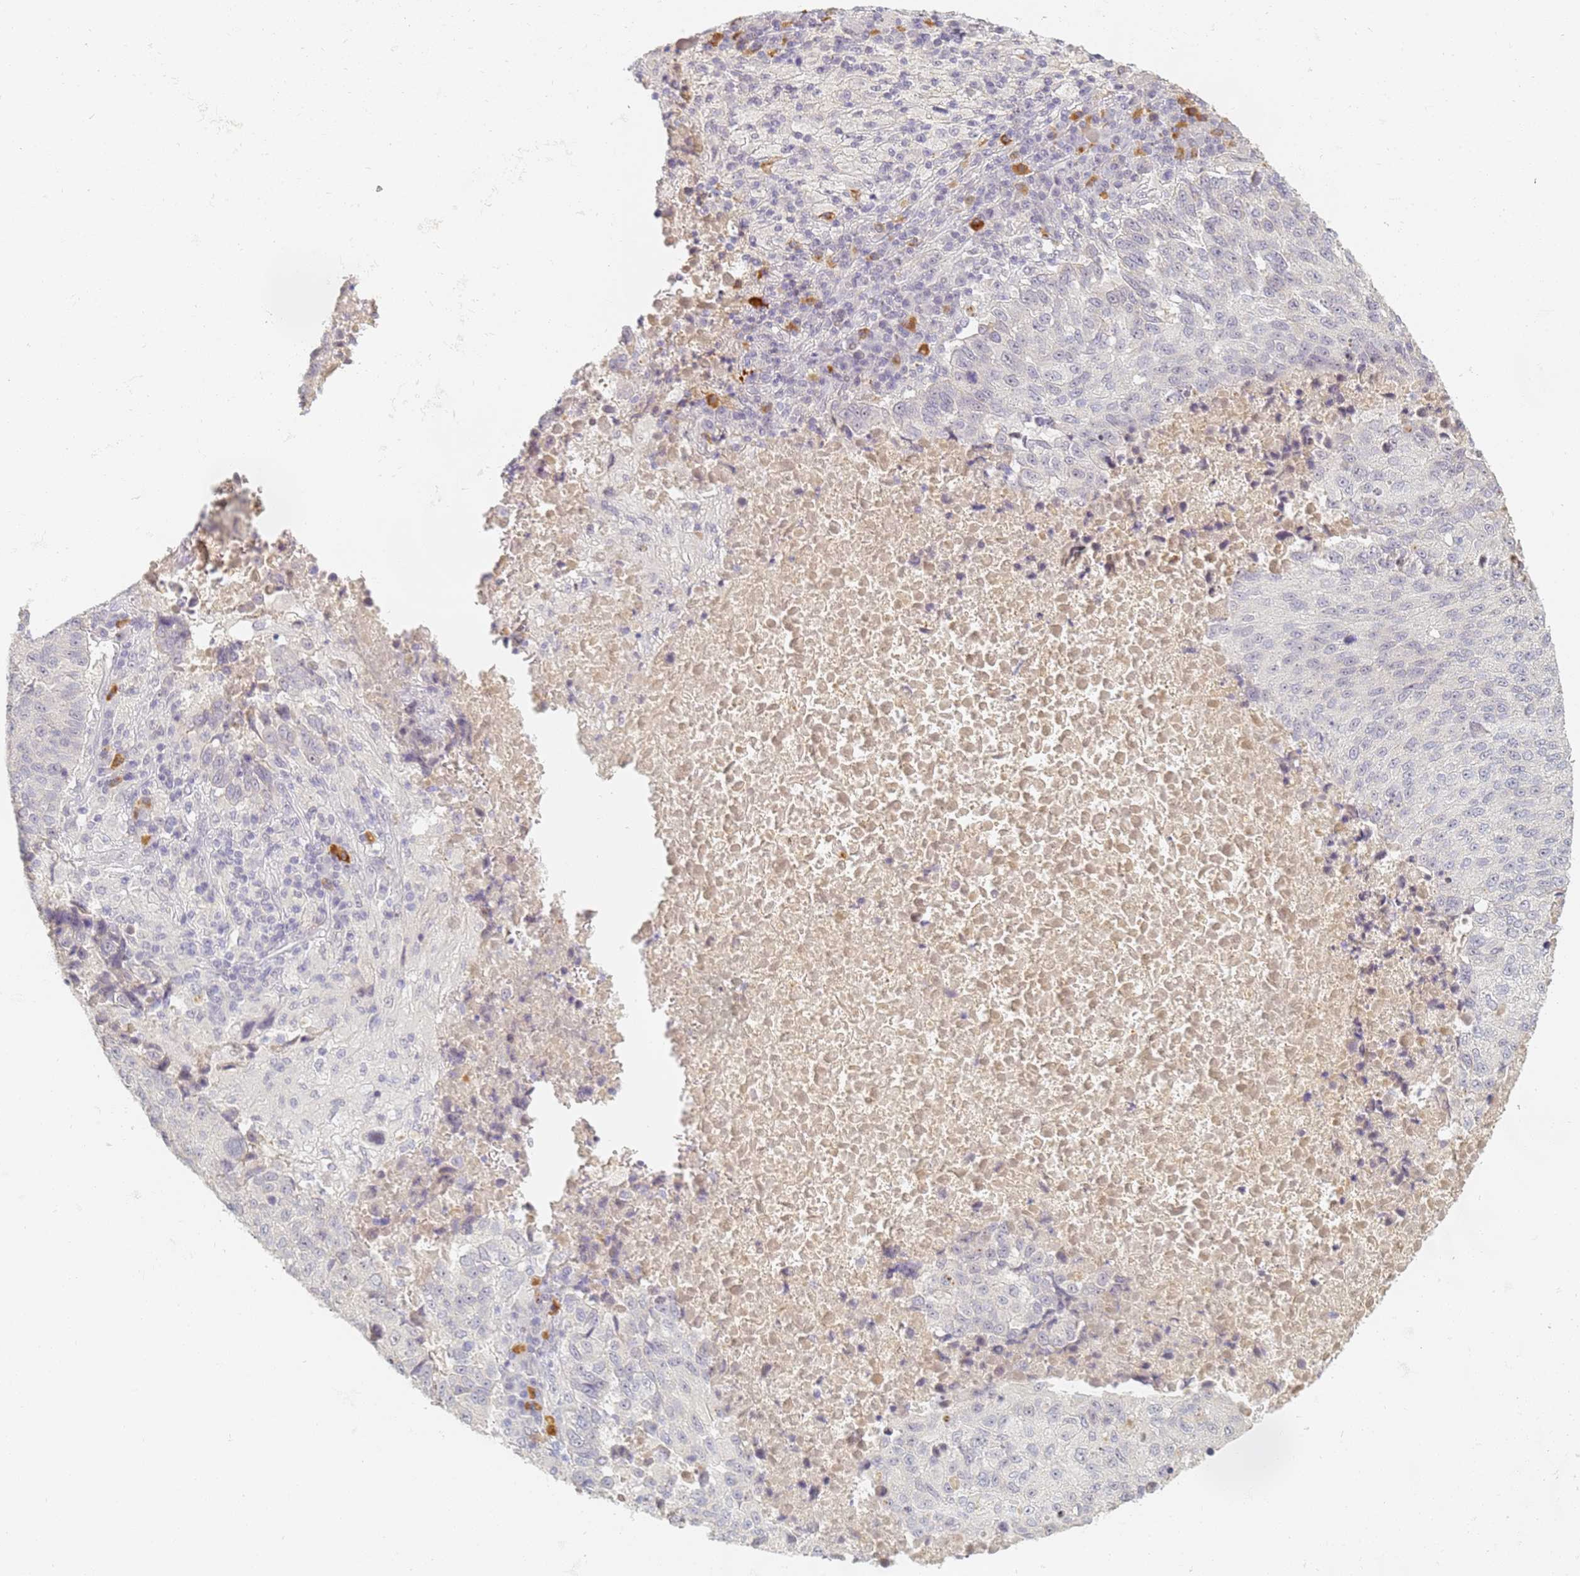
{"staining": {"intensity": "negative", "quantity": "none", "location": "none"}, "tissue": "lung cancer", "cell_type": "Tumor cells", "image_type": "cancer", "snomed": [{"axis": "morphology", "description": "Squamous cell carcinoma, NOS"}, {"axis": "topography", "description": "Lung"}], "caption": "Immunohistochemistry (IHC) of squamous cell carcinoma (lung) displays no staining in tumor cells. (IHC, brightfield microscopy, high magnification).", "gene": "SLC38A9", "patient": {"sex": "male", "age": 73}}